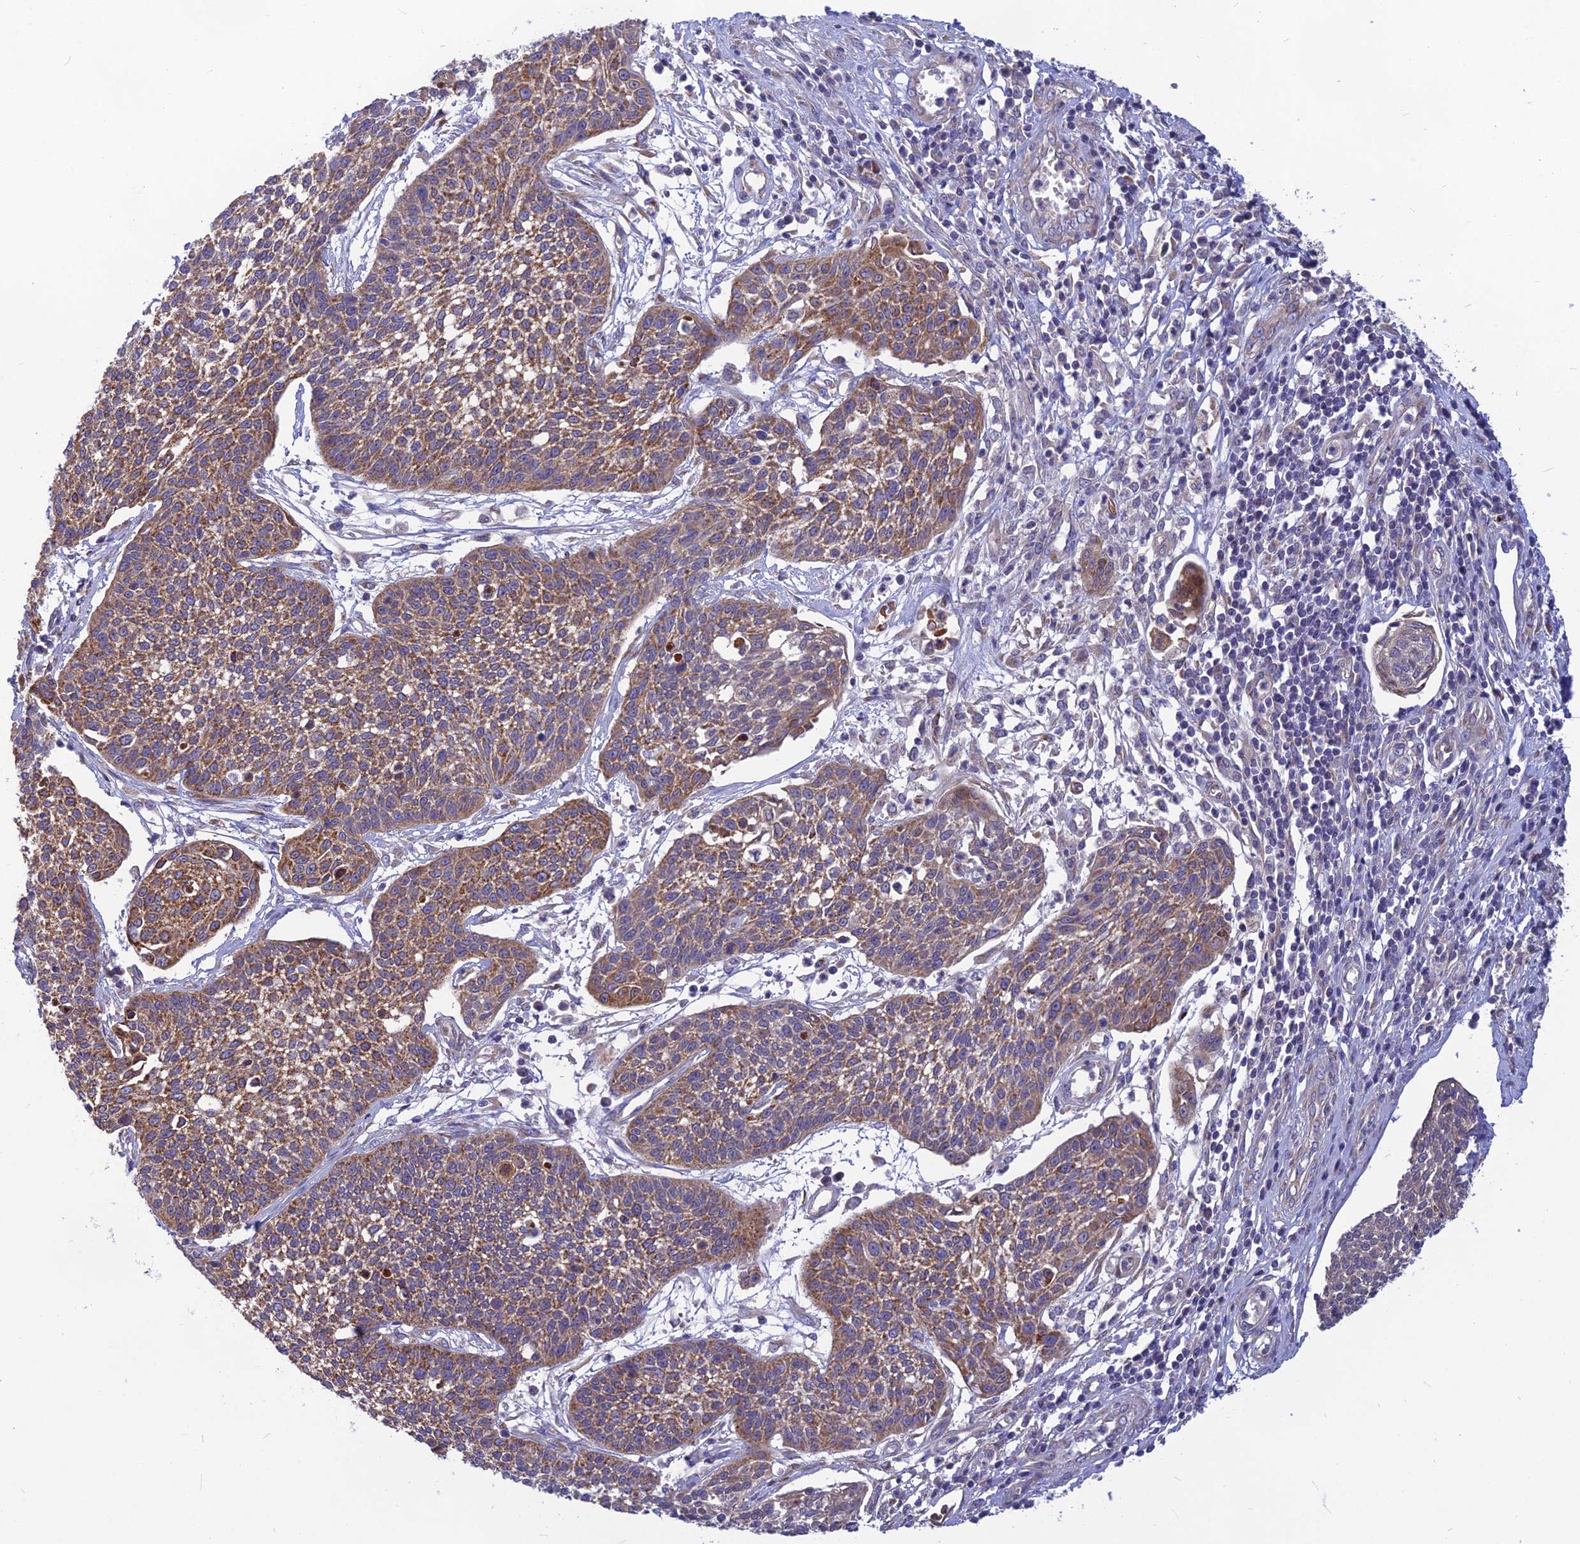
{"staining": {"intensity": "moderate", "quantity": ">75%", "location": "cytoplasmic/membranous"}, "tissue": "cervical cancer", "cell_type": "Tumor cells", "image_type": "cancer", "snomed": [{"axis": "morphology", "description": "Squamous cell carcinoma, NOS"}, {"axis": "topography", "description": "Cervix"}], "caption": "Immunohistochemistry photomicrograph of neoplastic tissue: human cervical cancer stained using immunohistochemistry shows medium levels of moderate protein expression localized specifically in the cytoplasmic/membranous of tumor cells, appearing as a cytoplasmic/membranous brown color.", "gene": "PTCD2", "patient": {"sex": "female", "age": 34}}